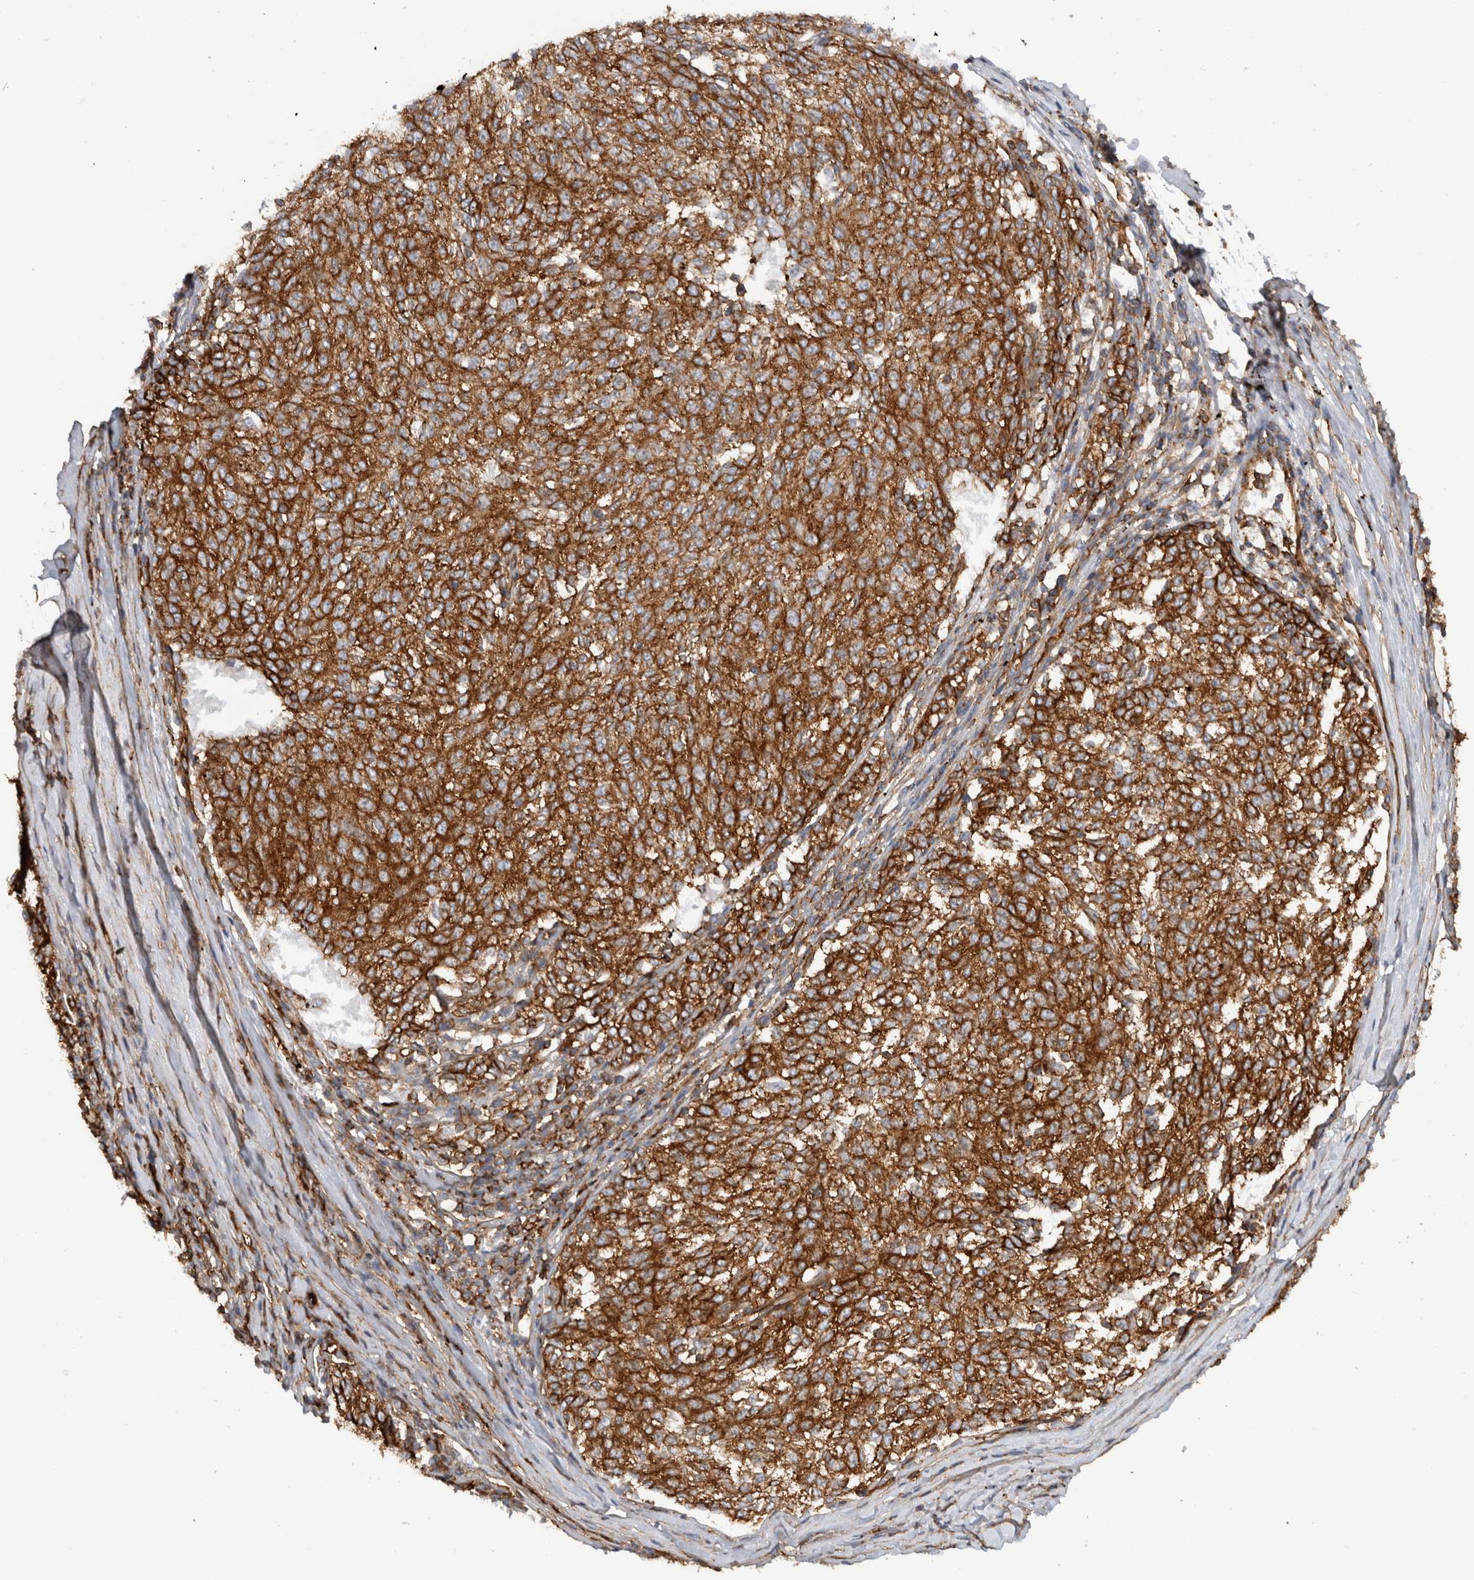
{"staining": {"intensity": "strong", "quantity": ">75%", "location": "cytoplasmic/membranous"}, "tissue": "melanoma", "cell_type": "Tumor cells", "image_type": "cancer", "snomed": [{"axis": "morphology", "description": "Malignant melanoma, NOS"}, {"axis": "topography", "description": "Skin"}], "caption": "Melanoma tissue displays strong cytoplasmic/membranous expression in approximately >75% of tumor cells, visualized by immunohistochemistry.", "gene": "AHNAK", "patient": {"sex": "female", "age": 72}}